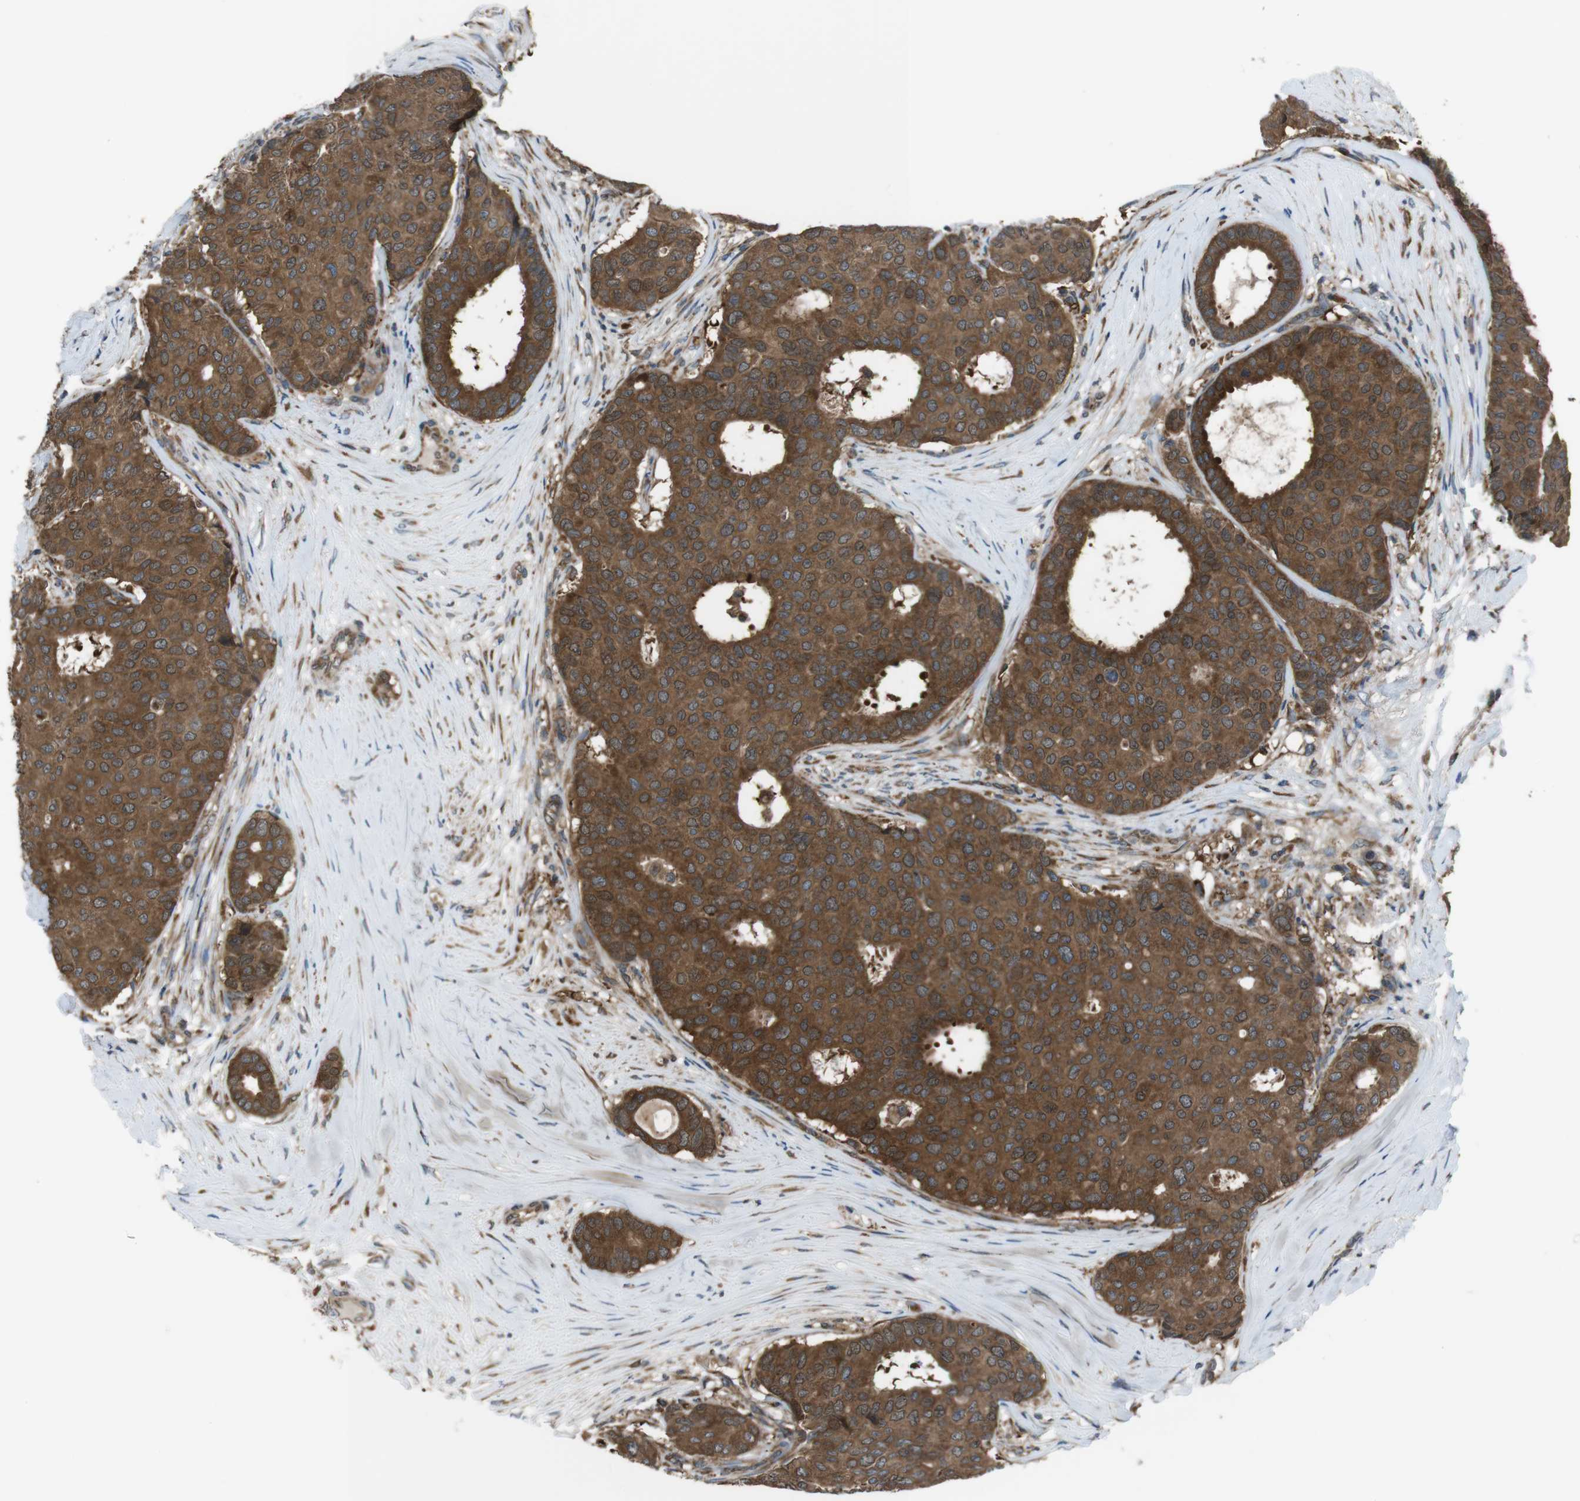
{"staining": {"intensity": "moderate", "quantity": ">75%", "location": "cytoplasmic/membranous"}, "tissue": "breast cancer", "cell_type": "Tumor cells", "image_type": "cancer", "snomed": [{"axis": "morphology", "description": "Duct carcinoma"}, {"axis": "topography", "description": "Breast"}], "caption": "Immunohistochemical staining of human breast infiltrating ductal carcinoma reveals medium levels of moderate cytoplasmic/membranous protein staining in approximately >75% of tumor cells.", "gene": "SSR3", "patient": {"sex": "female", "age": 75}}